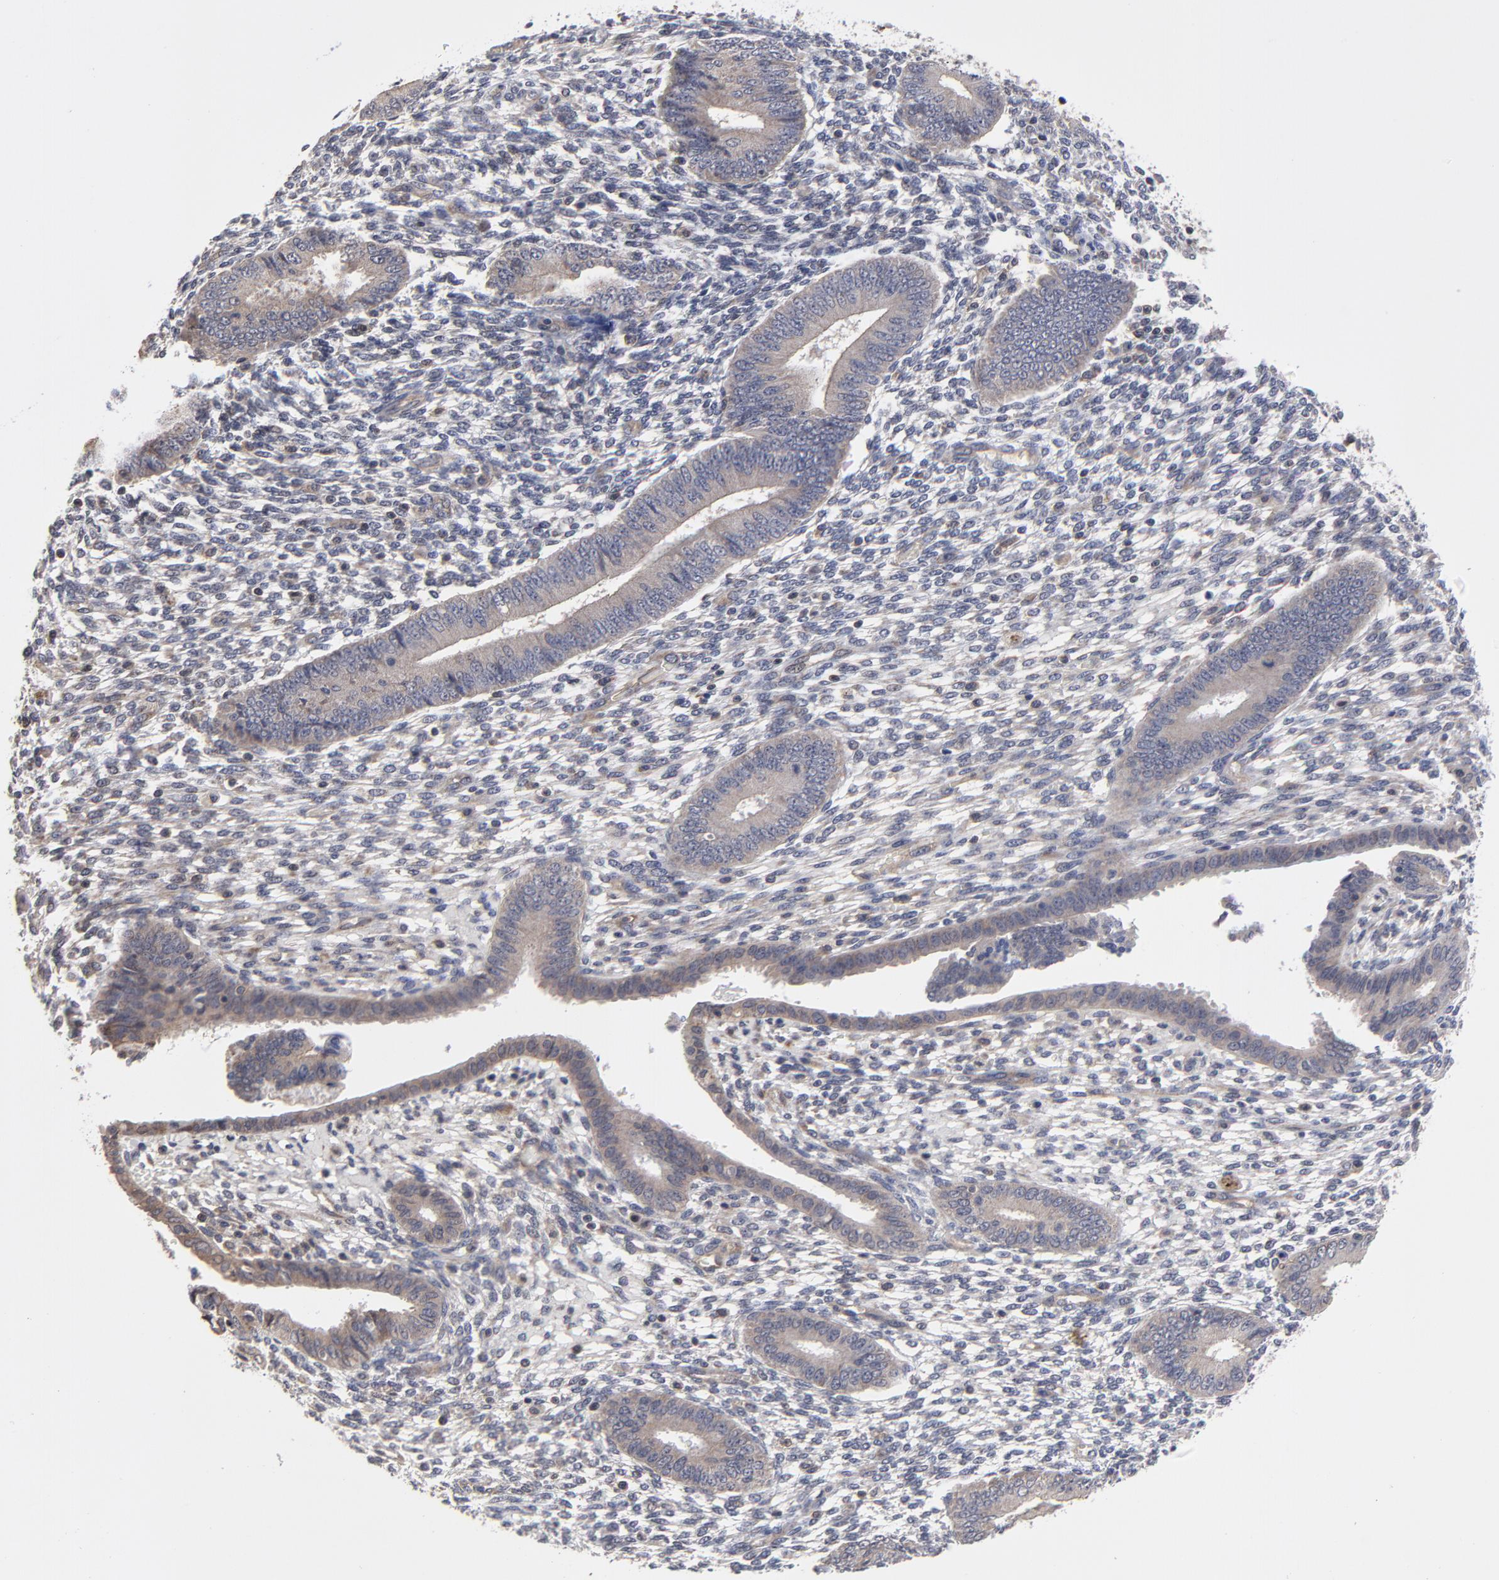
{"staining": {"intensity": "negative", "quantity": "none", "location": "none"}, "tissue": "endometrium", "cell_type": "Cells in endometrial stroma", "image_type": "normal", "snomed": [{"axis": "morphology", "description": "Normal tissue, NOS"}, {"axis": "topography", "description": "Endometrium"}], "caption": "This is a image of immunohistochemistry (IHC) staining of benign endometrium, which shows no positivity in cells in endometrial stroma.", "gene": "ZNF157", "patient": {"sex": "female", "age": 42}}